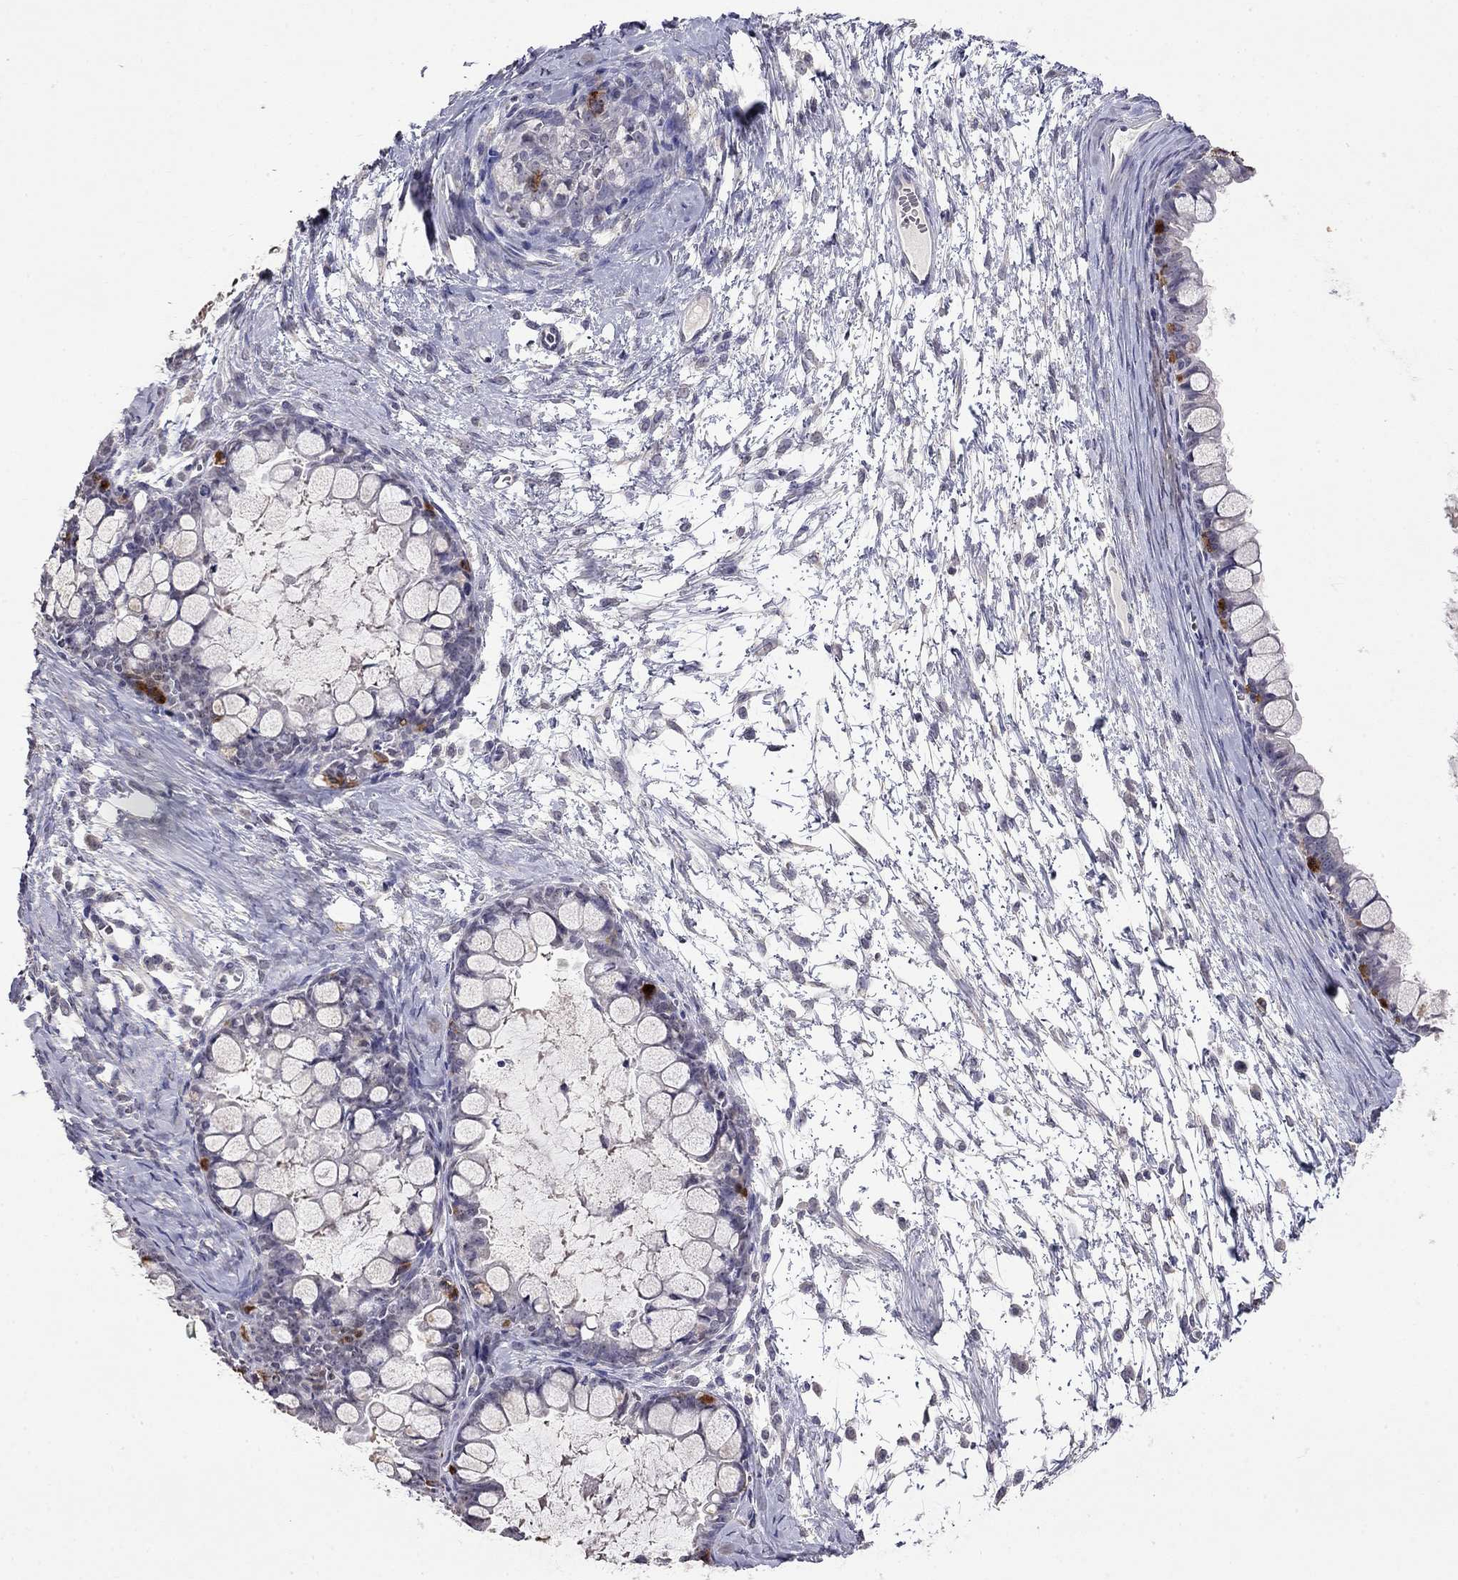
{"staining": {"intensity": "strong", "quantity": "<25%", "location": "cytoplasmic/membranous"}, "tissue": "ovarian cancer", "cell_type": "Tumor cells", "image_type": "cancer", "snomed": [{"axis": "morphology", "description": "Cystadenocarcinoma, mucinous, NOS"}, {"axis": "topography", "description": "Ovary"}], "caption": "The immunohistochemical stain shows strong cytoplasmic/membranous expression in tumor cells of mucinous cystadenocarcinoma (ovarian) tissue. The protein is stained brown, and the nuclei are stained in blue (DAB (3,3'-diaminobenzidine) IHC with brightfield microscopy, high magnification).", "gene": "WNK3", "patient": {"sex": "female", "age": 63}}